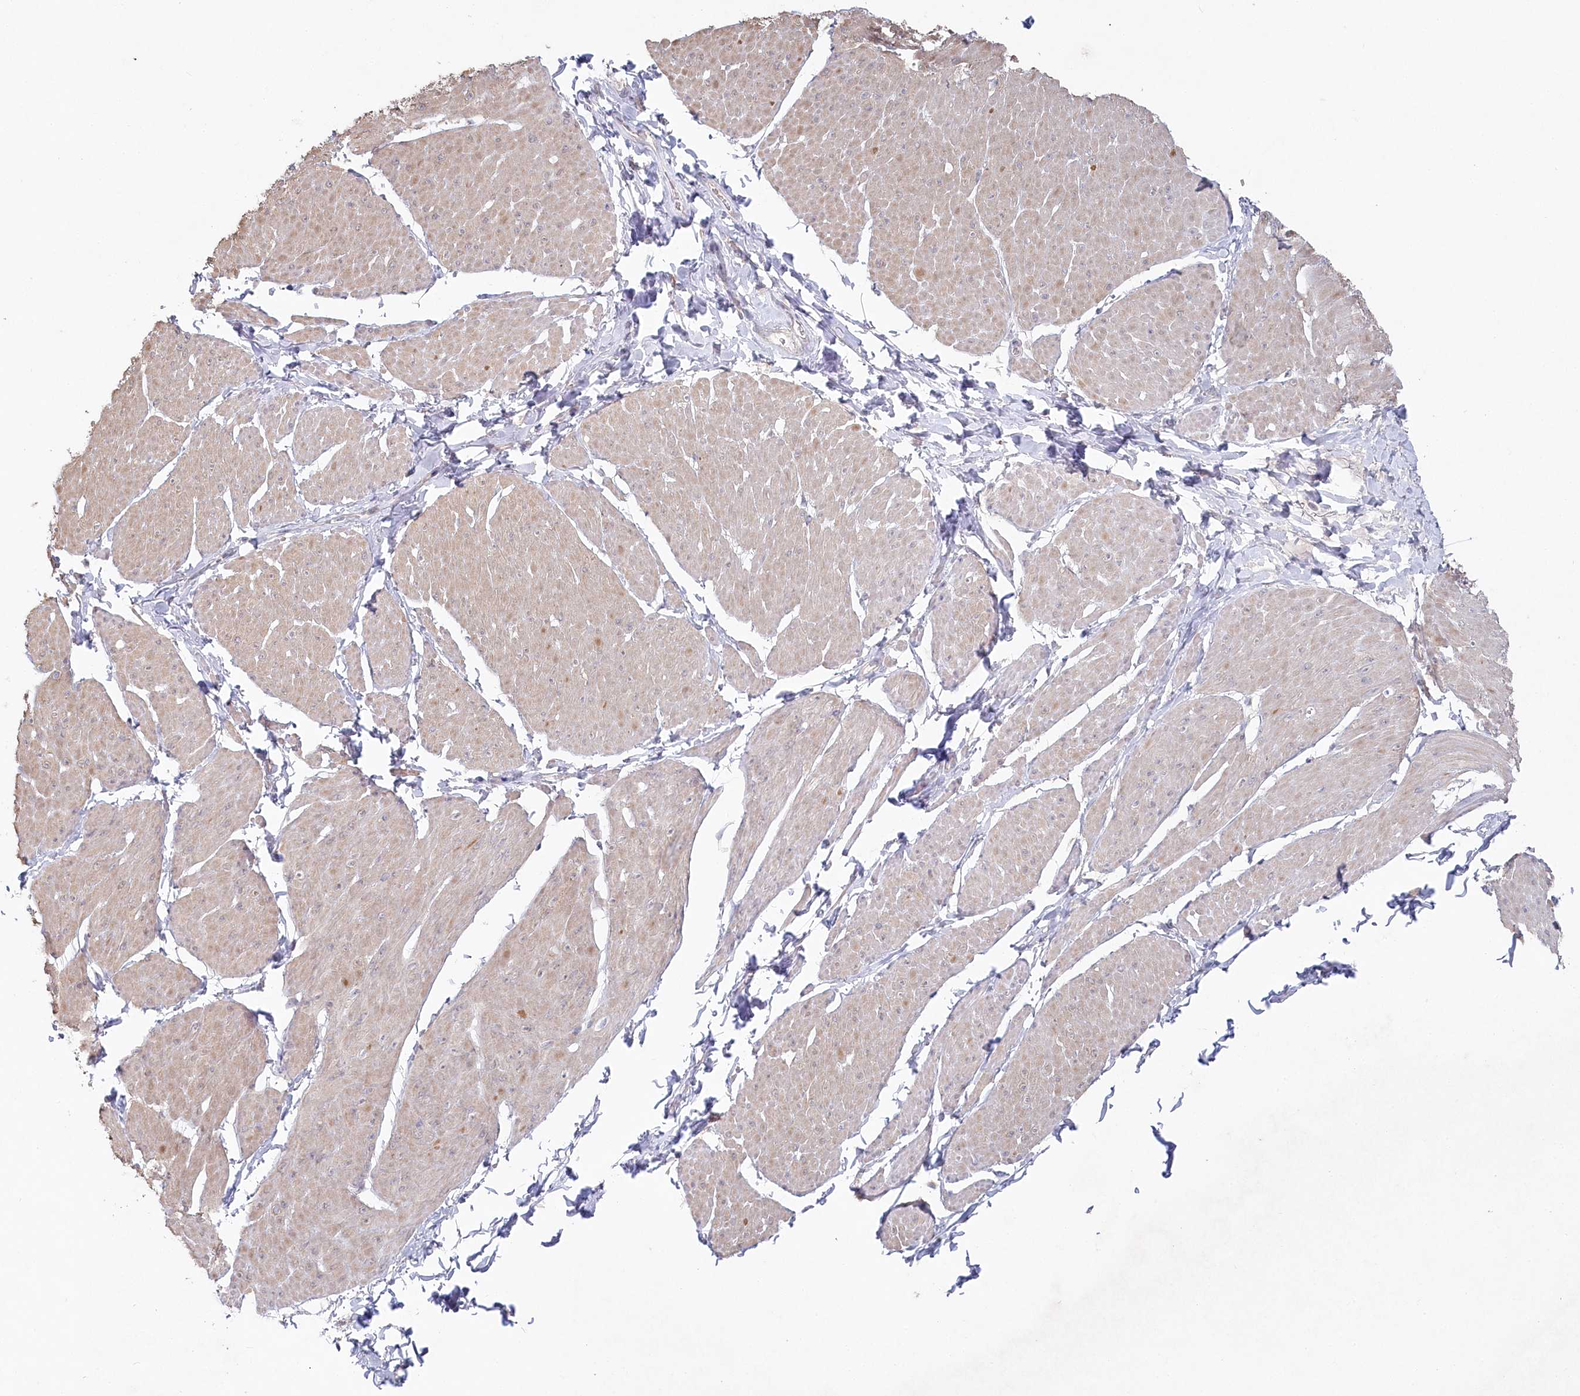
{"staining": {"intensity": "weak", "quantity": ">75%", "location": "cytoplasmic/membranous"}, "tissue": "smooth muscle", "cell_type": "Smooth muscle cells", "image_type": "normal", "snomed": [{"axis": "morphology", "description": "Urothelial carcinoma, High grade"}, {"axis": "topography", "description": "Urinary bladder"}], "caption": "IHC image of benign human smooth muscle stained for a protein (brown), which demonstrates low levels of weak cytoplasmic/membranous staining in approximately >75% of smooth muscle cells.", "gene": "AAMDC", "patient": {"sex": "male", "age": 46}}